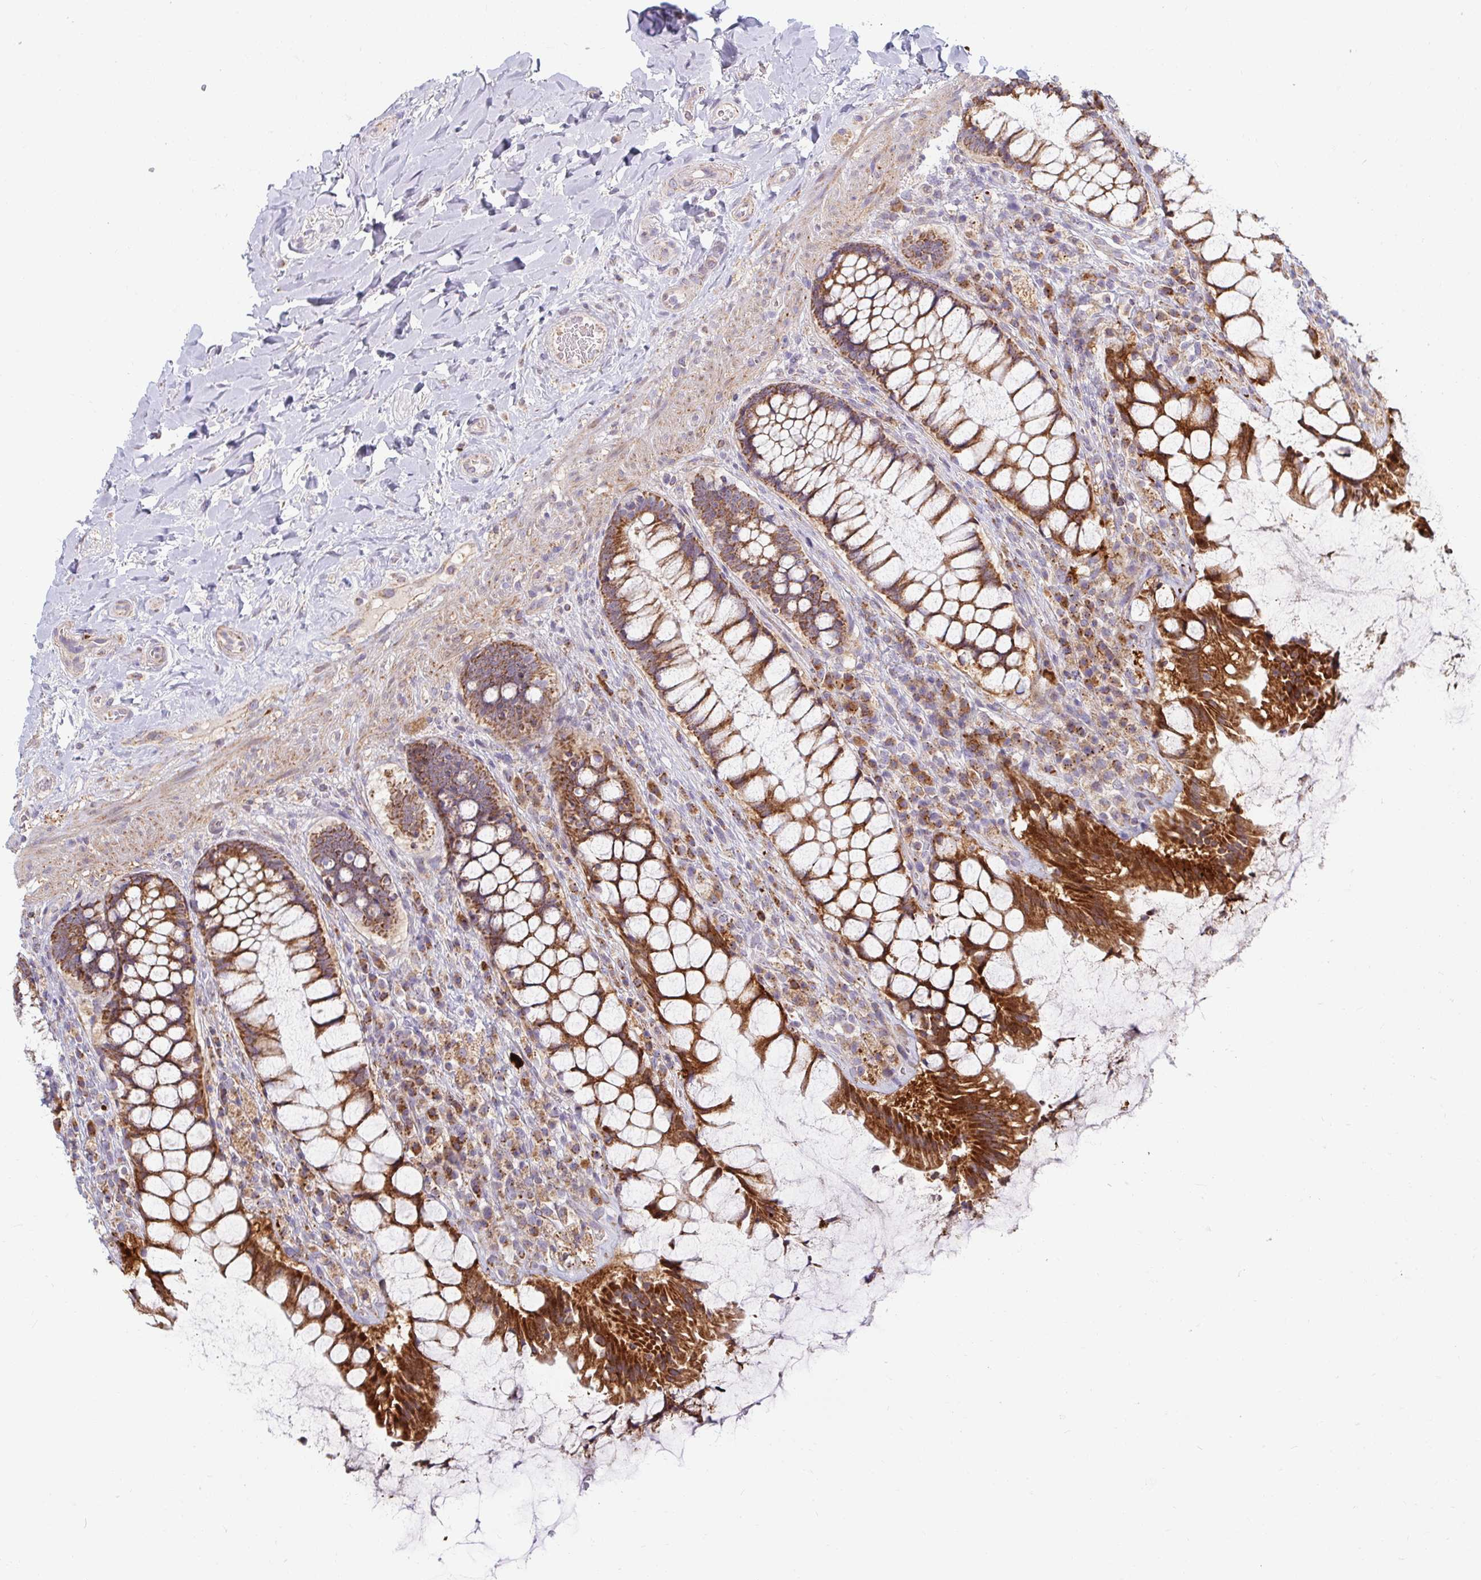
{"staining": {"intensity": "strong", "quantity": ">75%", "location": "cytoplasmic/membranous"}, "tissue": "rectum", "cell_type": "Glandular cells", "image_type": "normal", "snomed": [{"axis": "morphology", "description": "Normal tissue, NOS"}, {"axis": "topography", "description": "Rectum"}], "caption": "Approximately >75% of glandular cells in benign rectum reveal strong cytoplasmic/membranous protein positivity as visualized by brown immunohistochemical staining.", "gene": "SKP2", "patient": {"sex": "female", "age": 58}}